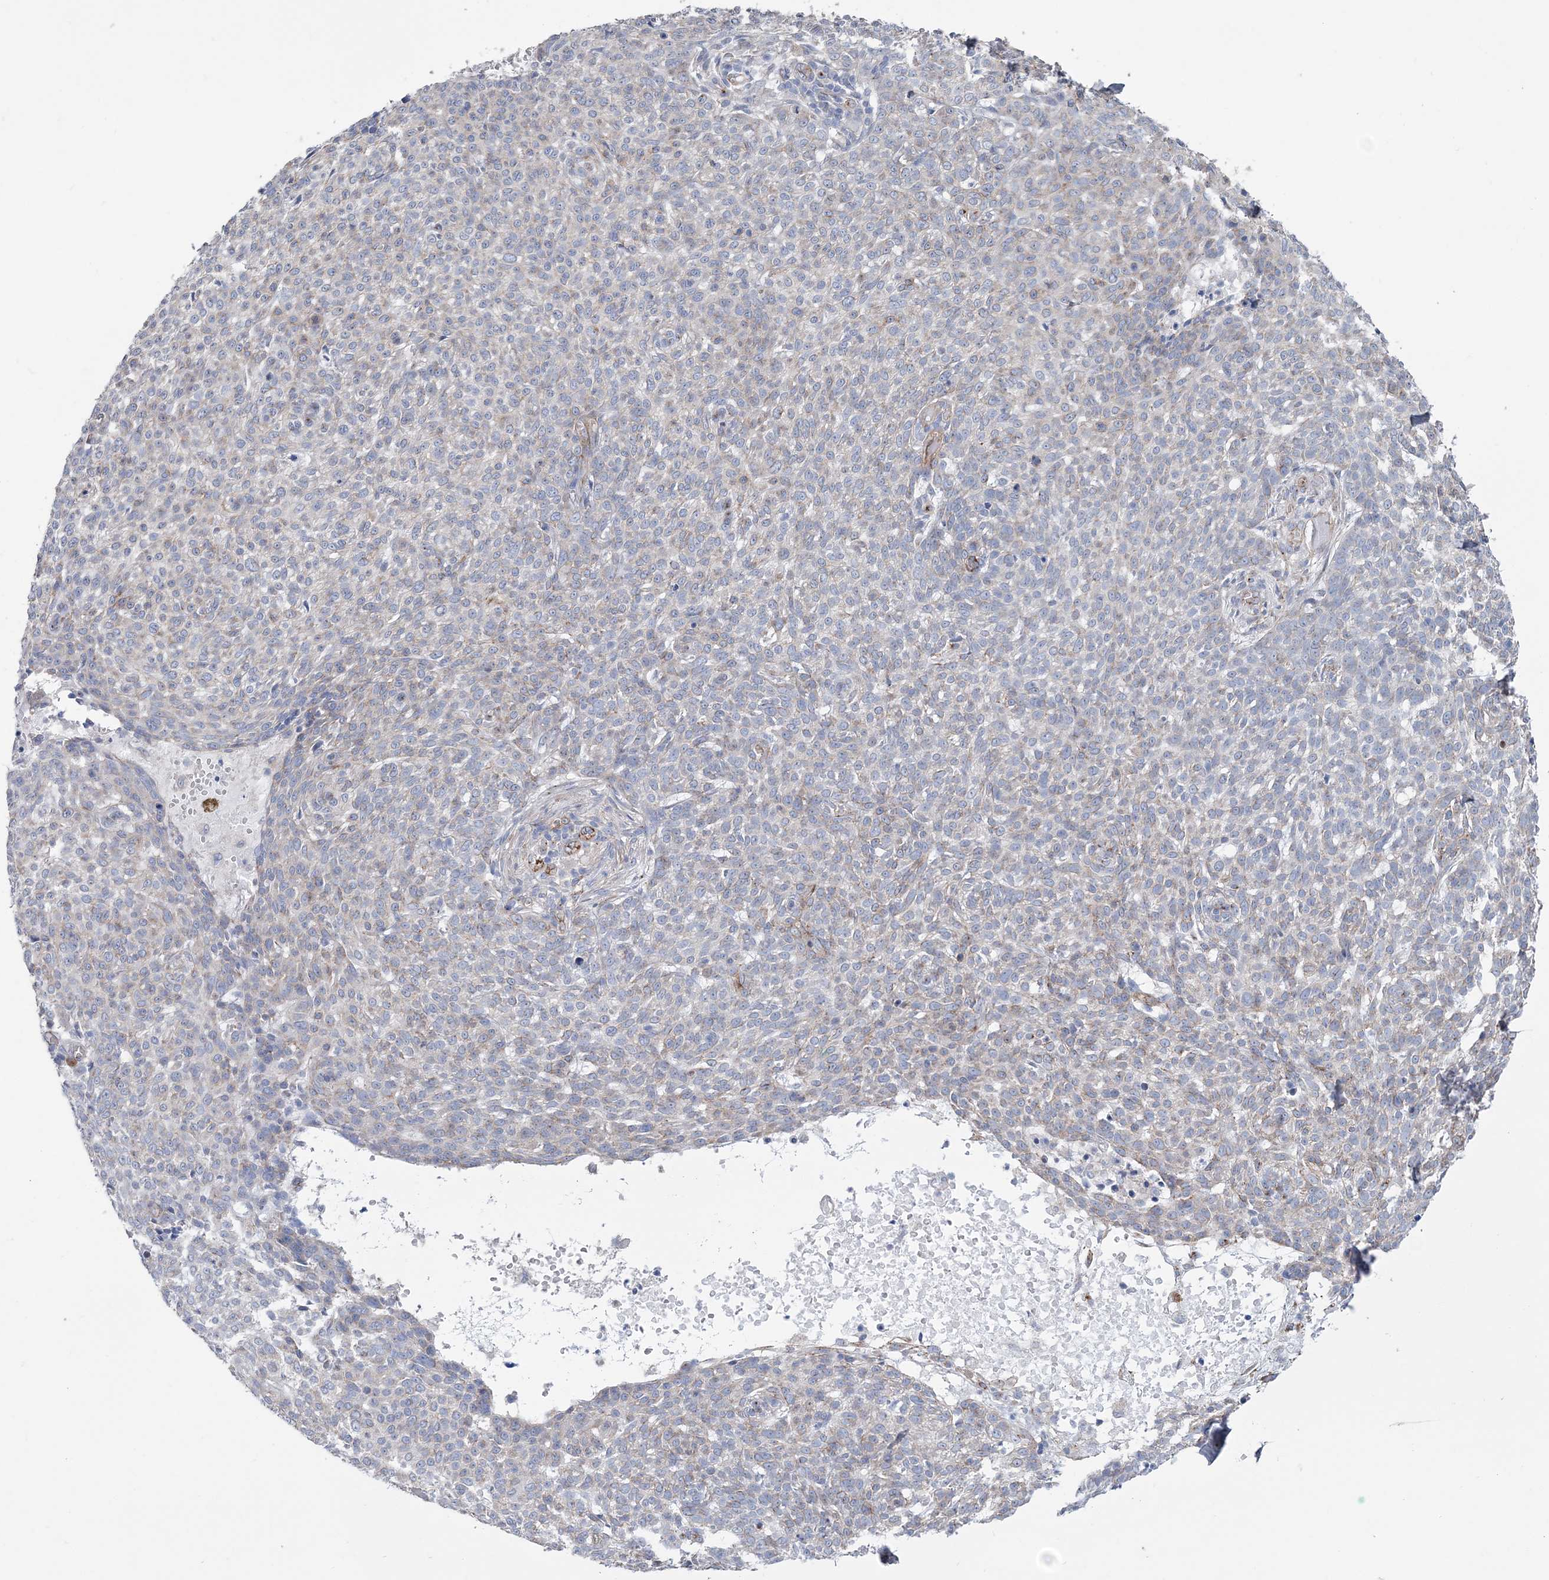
{"staining": {"intensity": "negative", "quantity": "none", "location": "none"}, "tissue": "skin cancer", "cell_type": "Tumor cells", "image_type": "cancer", "snomed": [{"axis": "morphology", "description": "Basal cell carcinoma"}, {"axis": "topography", "description": "Skin"}], "caption": "This is a photomicrograph of IHC staining of skin cancer (basal cell carcinoma), which shows no staining in tumor cells. (Stains: DAB immunohistochemistry (IHC) with hematoxylin counter stain, Microscopy: brightfield microscopy at high magnification).", "gene": "RAB11FIP5", "patient": {"sex": "male", "age": 85}}